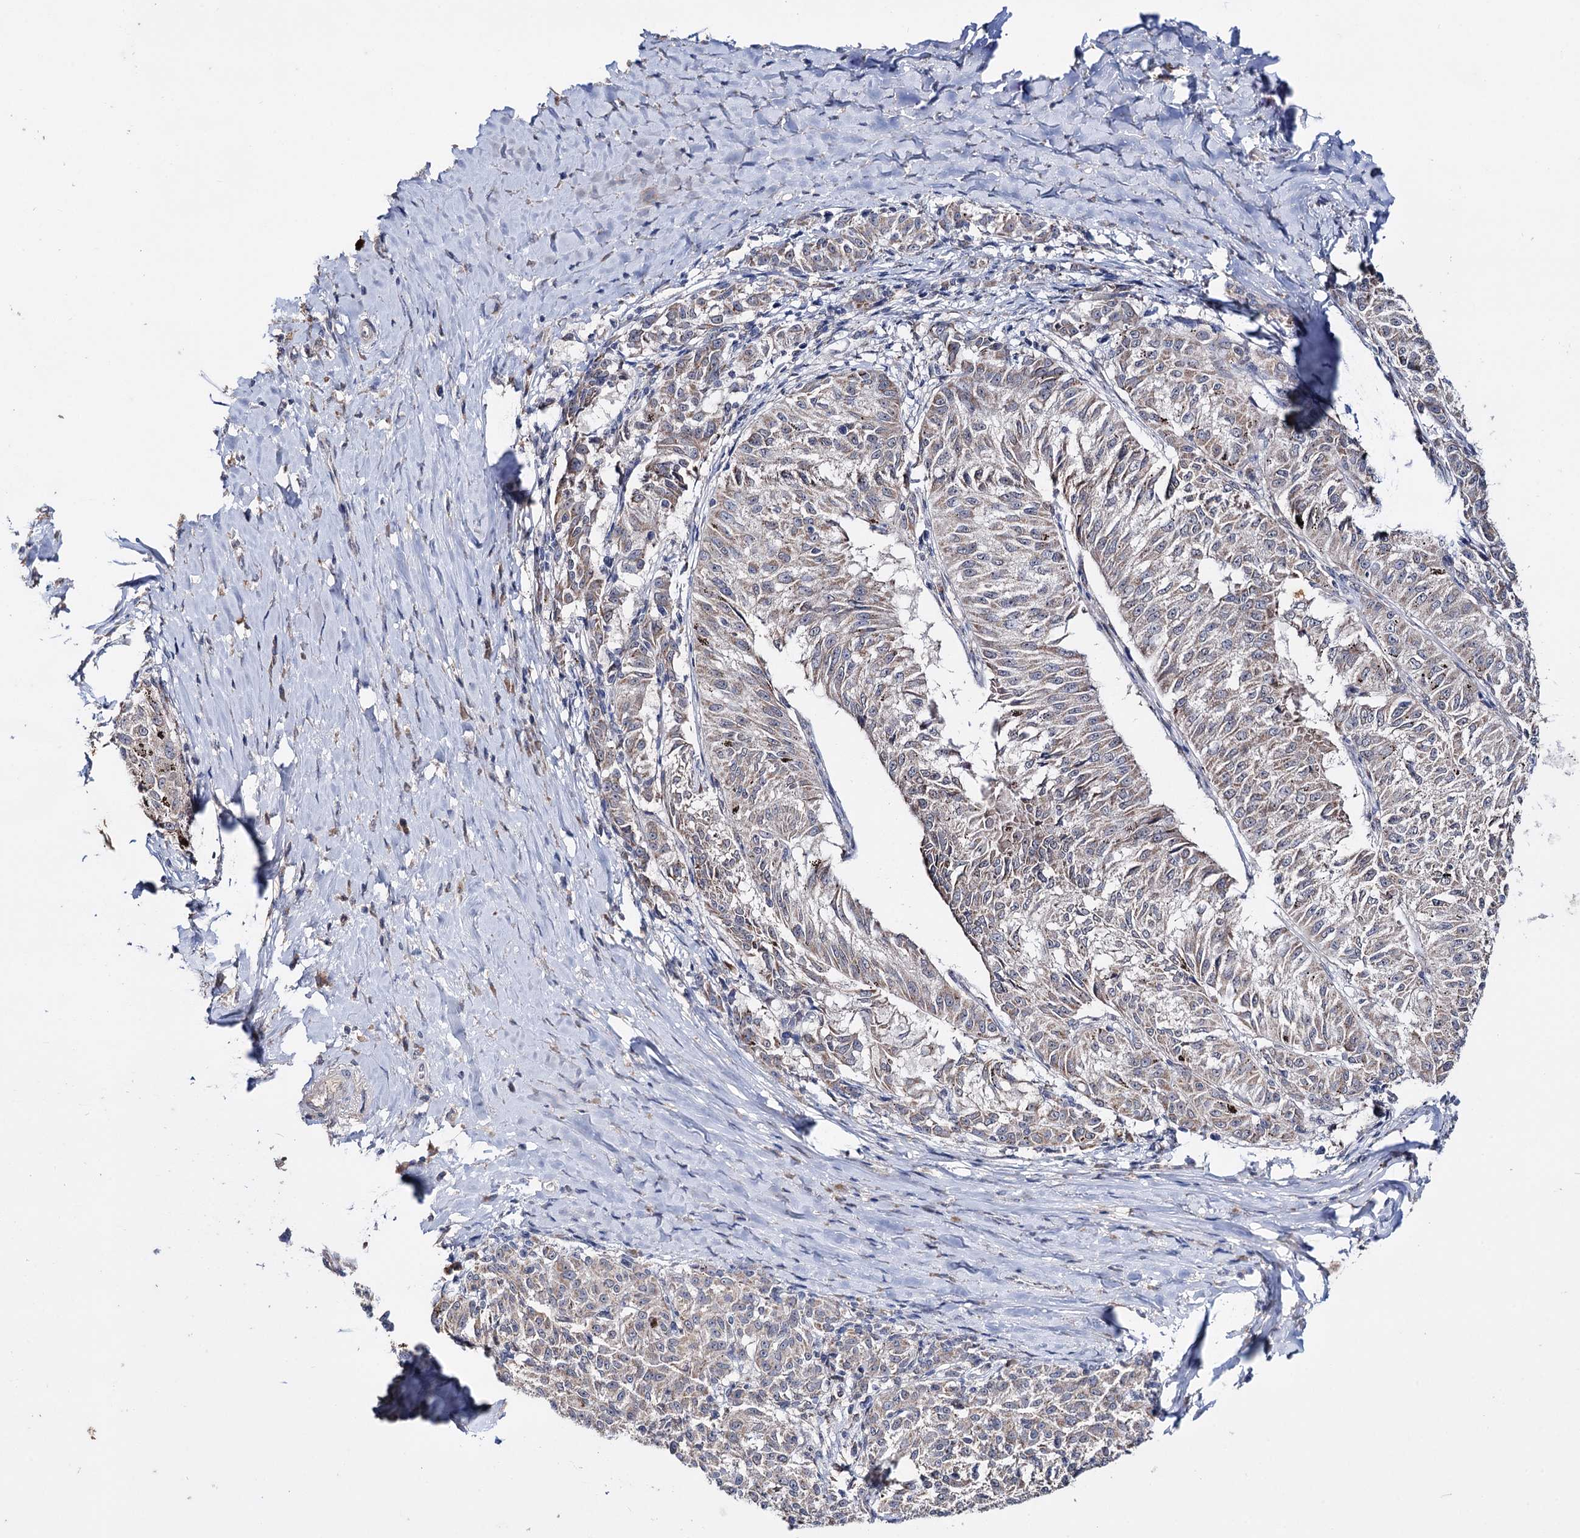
{"staining": {"intensity": "weak", "quantity": ">75%", "location": "cytoplasmic/membranous"}, "tissue": "melanoma", "cell_type": "Tumor cells", "image_type": "cancer", "snomed": [{"axis": "morphology", "description": "Malignant melanoma, NOS"}, {"axis": "topography", "description": "Skin"}], "caption": "Immunohistochemical staining of human malignant melanoma exhibits weak cytoplasmic/membranous protein expression in about >75% of tumor cells.", "gene": "CLPB", "patient": {"sex": "female", "age": 72}}